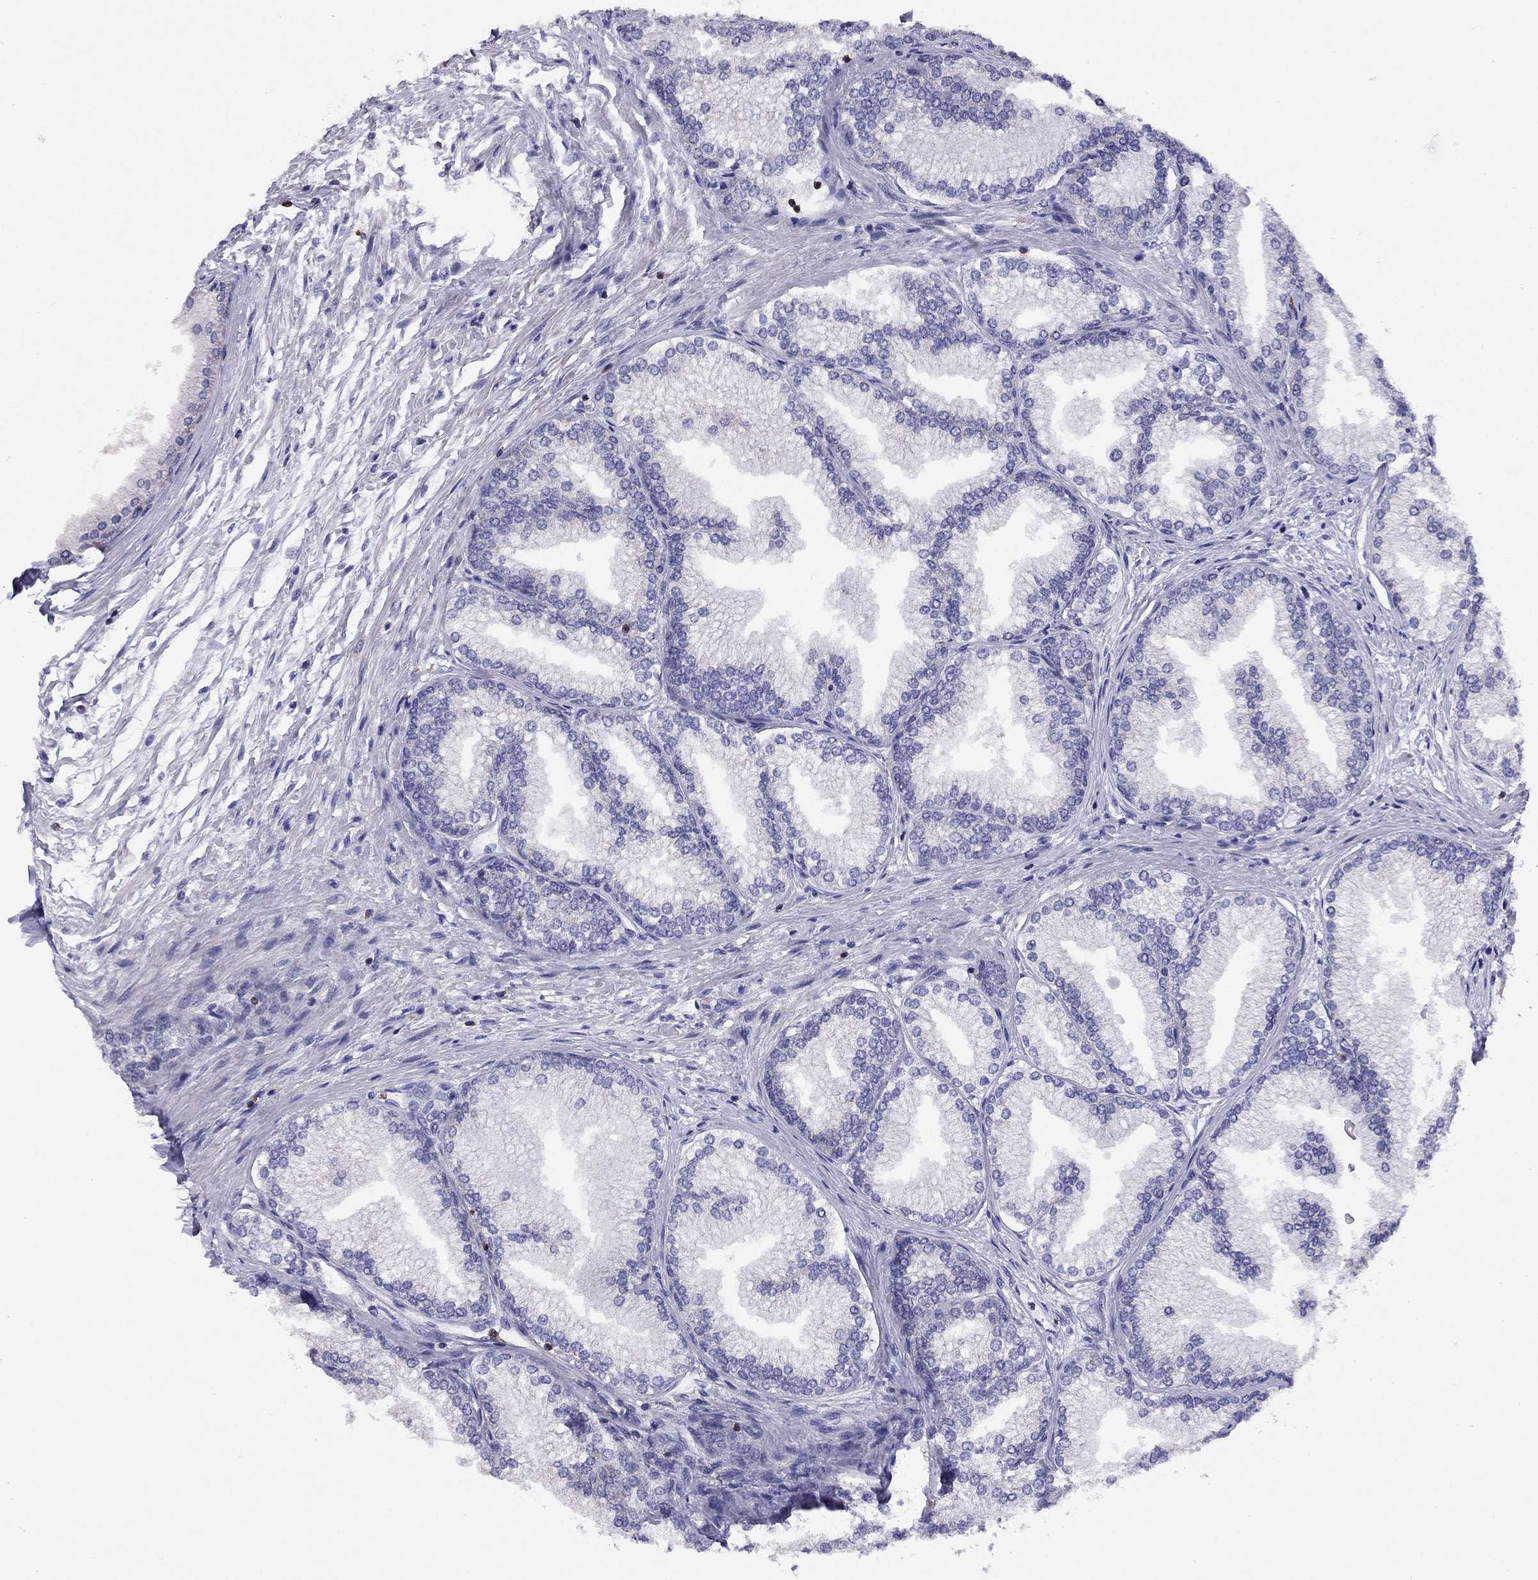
{"staining": {"intensity": "negative", "quantity": "none", "location": "none"}, "tissue": "prostate", "cell_type": "Glandular cells", "image_type": "normal", "snomed": [{"axis": "morphology", "description": "Normal tissue, NOS"}, {"axis": "topography", "description": "Prostate"}], "caption": "Immunohistochemistry image of normal human prostate stained for a protein (brown), which shows no staining in glandular cells.", "gene": "CITED1", "patient": {"sex": "male", "age": 72}}